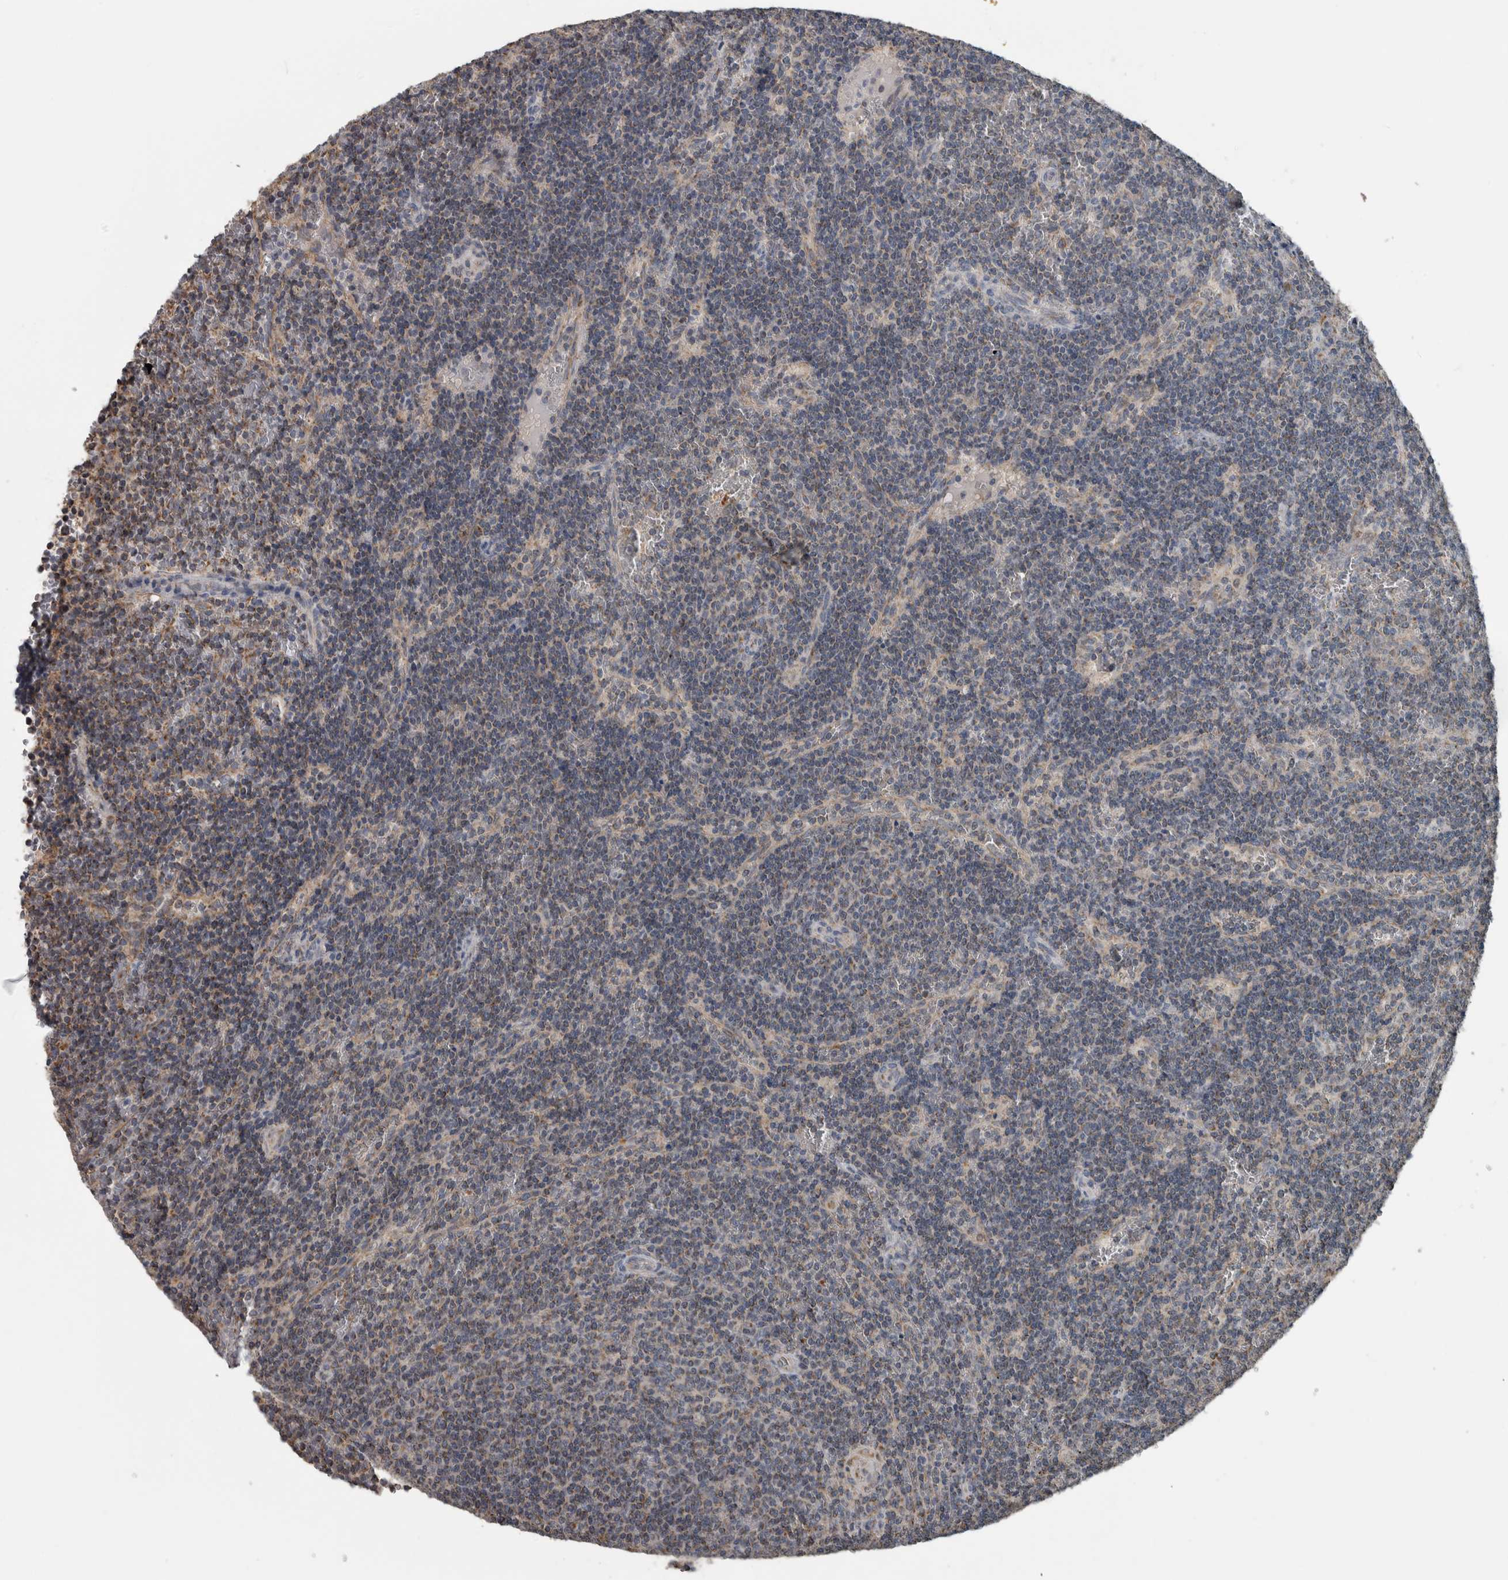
{"staining": {"intensity": "weak", "quantity": "<25%", "location": "cytoplasmic/membranous"}, "tissue": "lymphoma", "cell_type": "Tumor cells", "image_type": "cancer", "snomed": [{"axis": "morphology", "description": "Malignant lymphoma, non-Hodgkin's type, Low grade"}, {"axis": "topography", "description": "Spleen"}], "caption": "The immunohistochemistry (IHC) histopathology image has no significant expression in tumor cells of lymphoma tissue. Brightfield microscopy of immunohistochemistry (IHC) stained with DAB (brown) and hematoxylin (blue), captured at high magnification.", "gene": "ARMC1", "patient": {"sex": "female", "age": 50}}